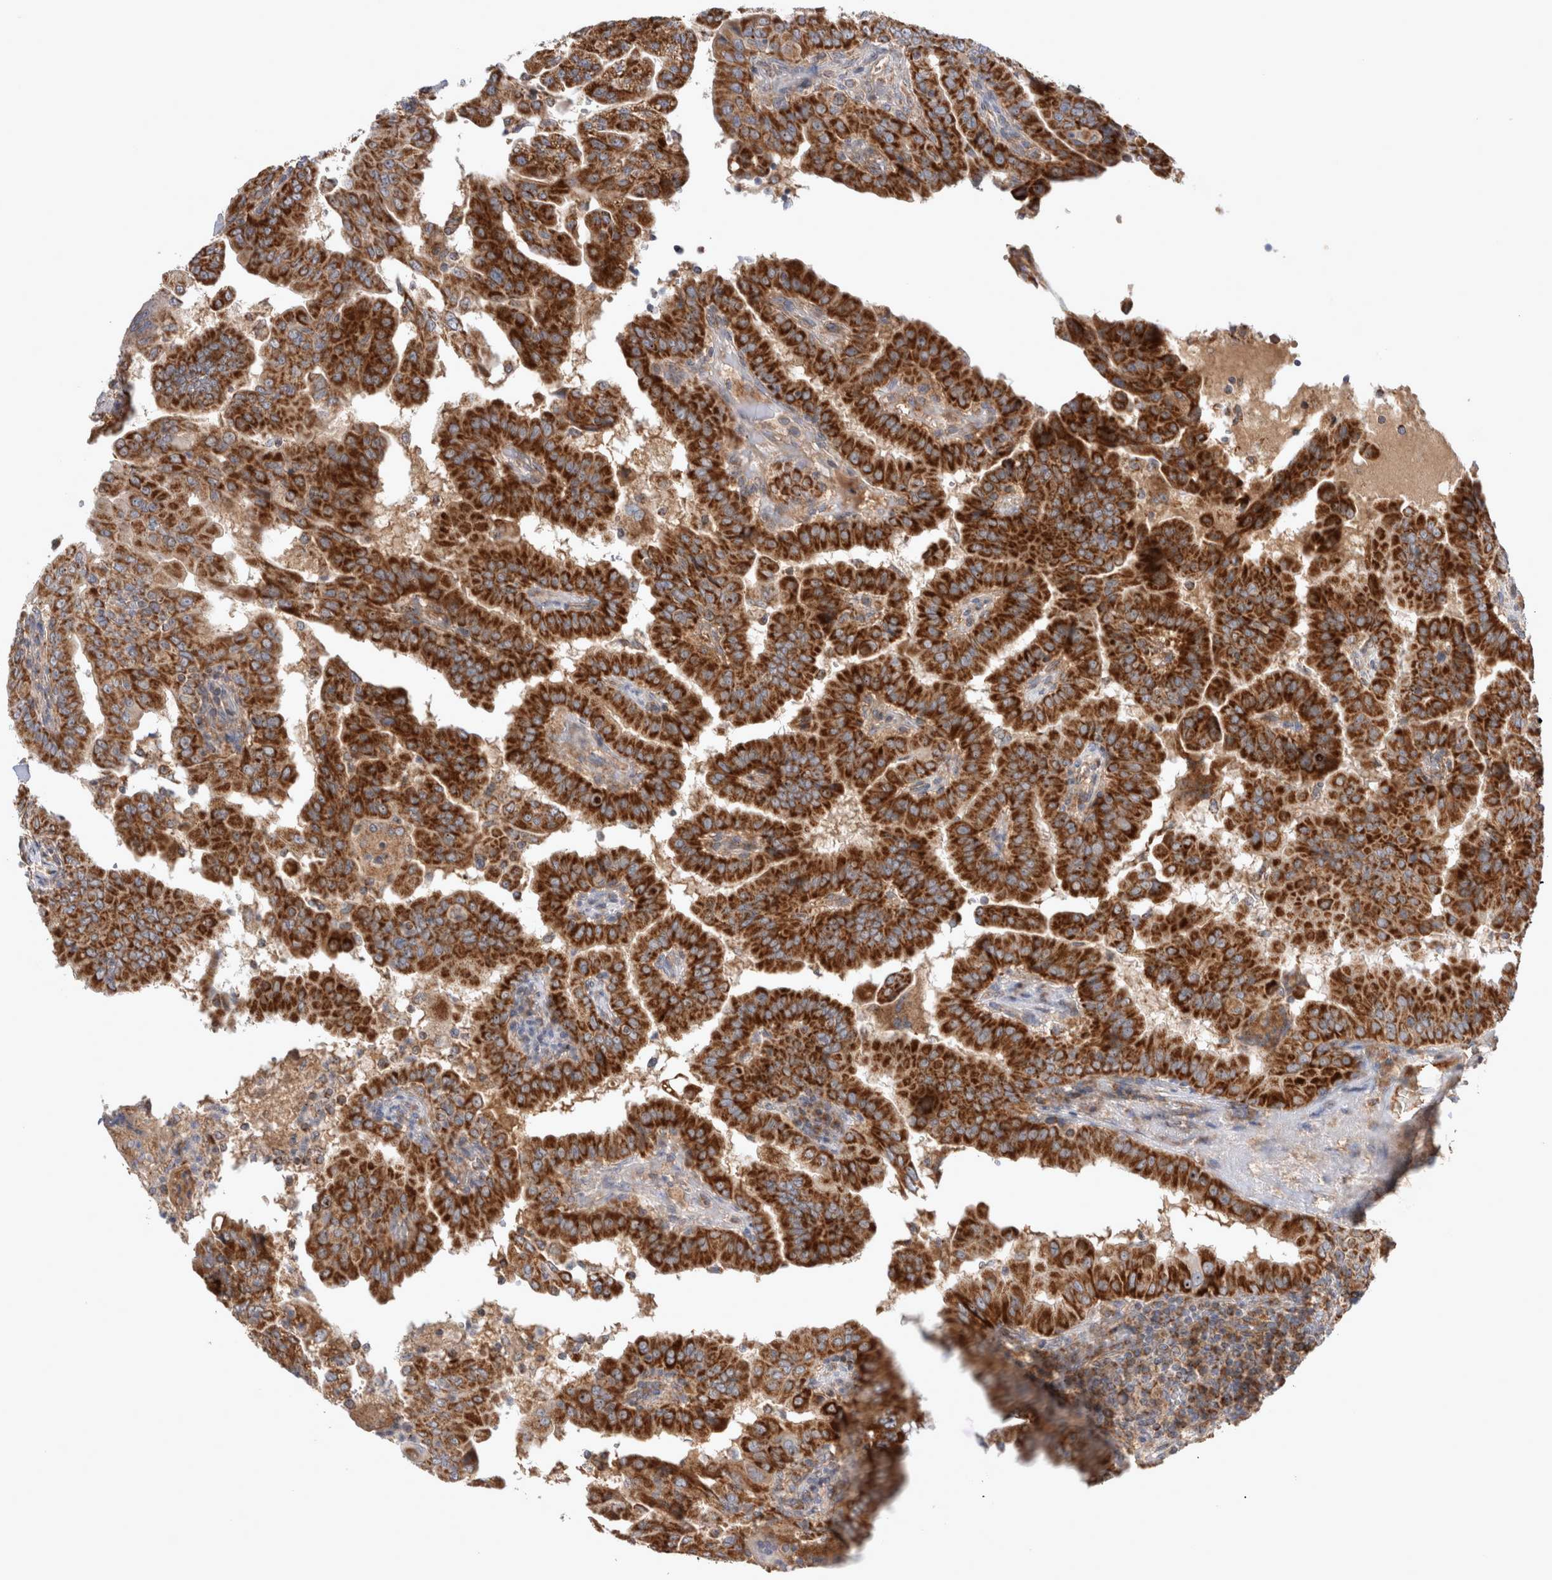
{"staining": {"intensity": "strong", "quantity": ">75%", "location": "cytoplasmic/membranous"}, "tissue": "thyroid cancer", "cell_type": "Tumor cells", "image_type": "cancer", "snomed": [{"axis": "morphology", "description": "Papillary adenocarcinoma, NOS"}, {"axis": "topography", "description": "Thyroid gland"}], "caption": "Strong cytoplasmic/membranous protein staining is identified in about >75% of tumor cells in thyroid cancer (papillary adenocarcinoma). Using DAB (brown) and hematoxylin (blue) stains, captured at high magnification using brightfield microscopy.", "gene": "MRPS28", "patient": {"sex": "male", "age": 33}}